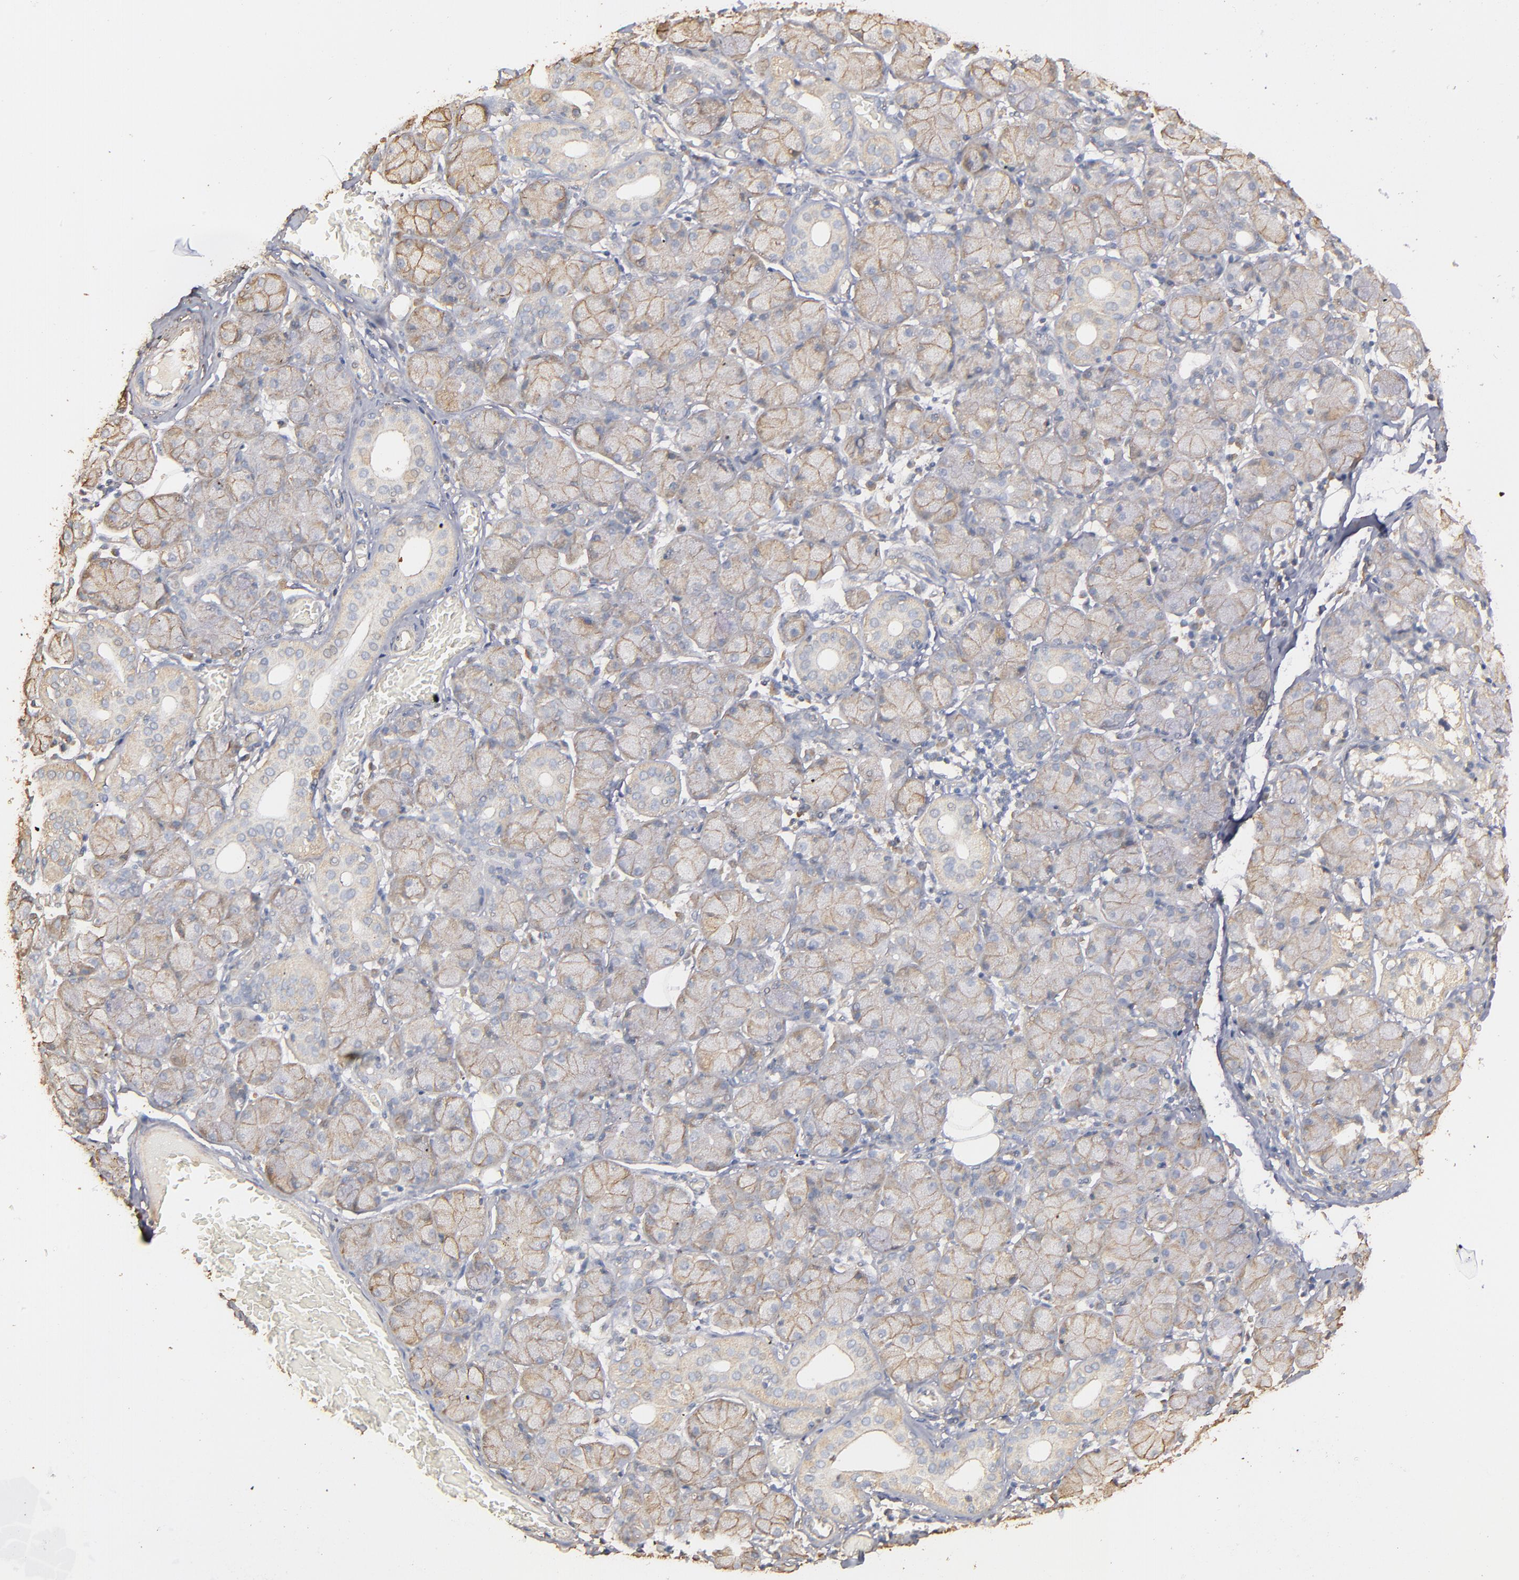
{"staining": {"intensity": "weak", "quantity": ">75%", "location": "cytoplasmic/membranous"}, "tissue": "salivary gland", "cell_type": "Glandular cells", "image_type": "normal", "snomed": [{"axis": "morphology", "description": "Normal tissue, NOS"}, {"axis": "topography", "description": "Salivary gland"}], "caption": "IHC (DAB (3,3'-diaminobenzidine)) staining of benign human salivary gland shows weak cytoplasmic/membranous protein expression in approximately >75% of glandular cells. IHC stains the protein of interest in brown and the nuclei are stained blue.", "gene": "DMD", "patient": {"sex": "female", "age": 24}}